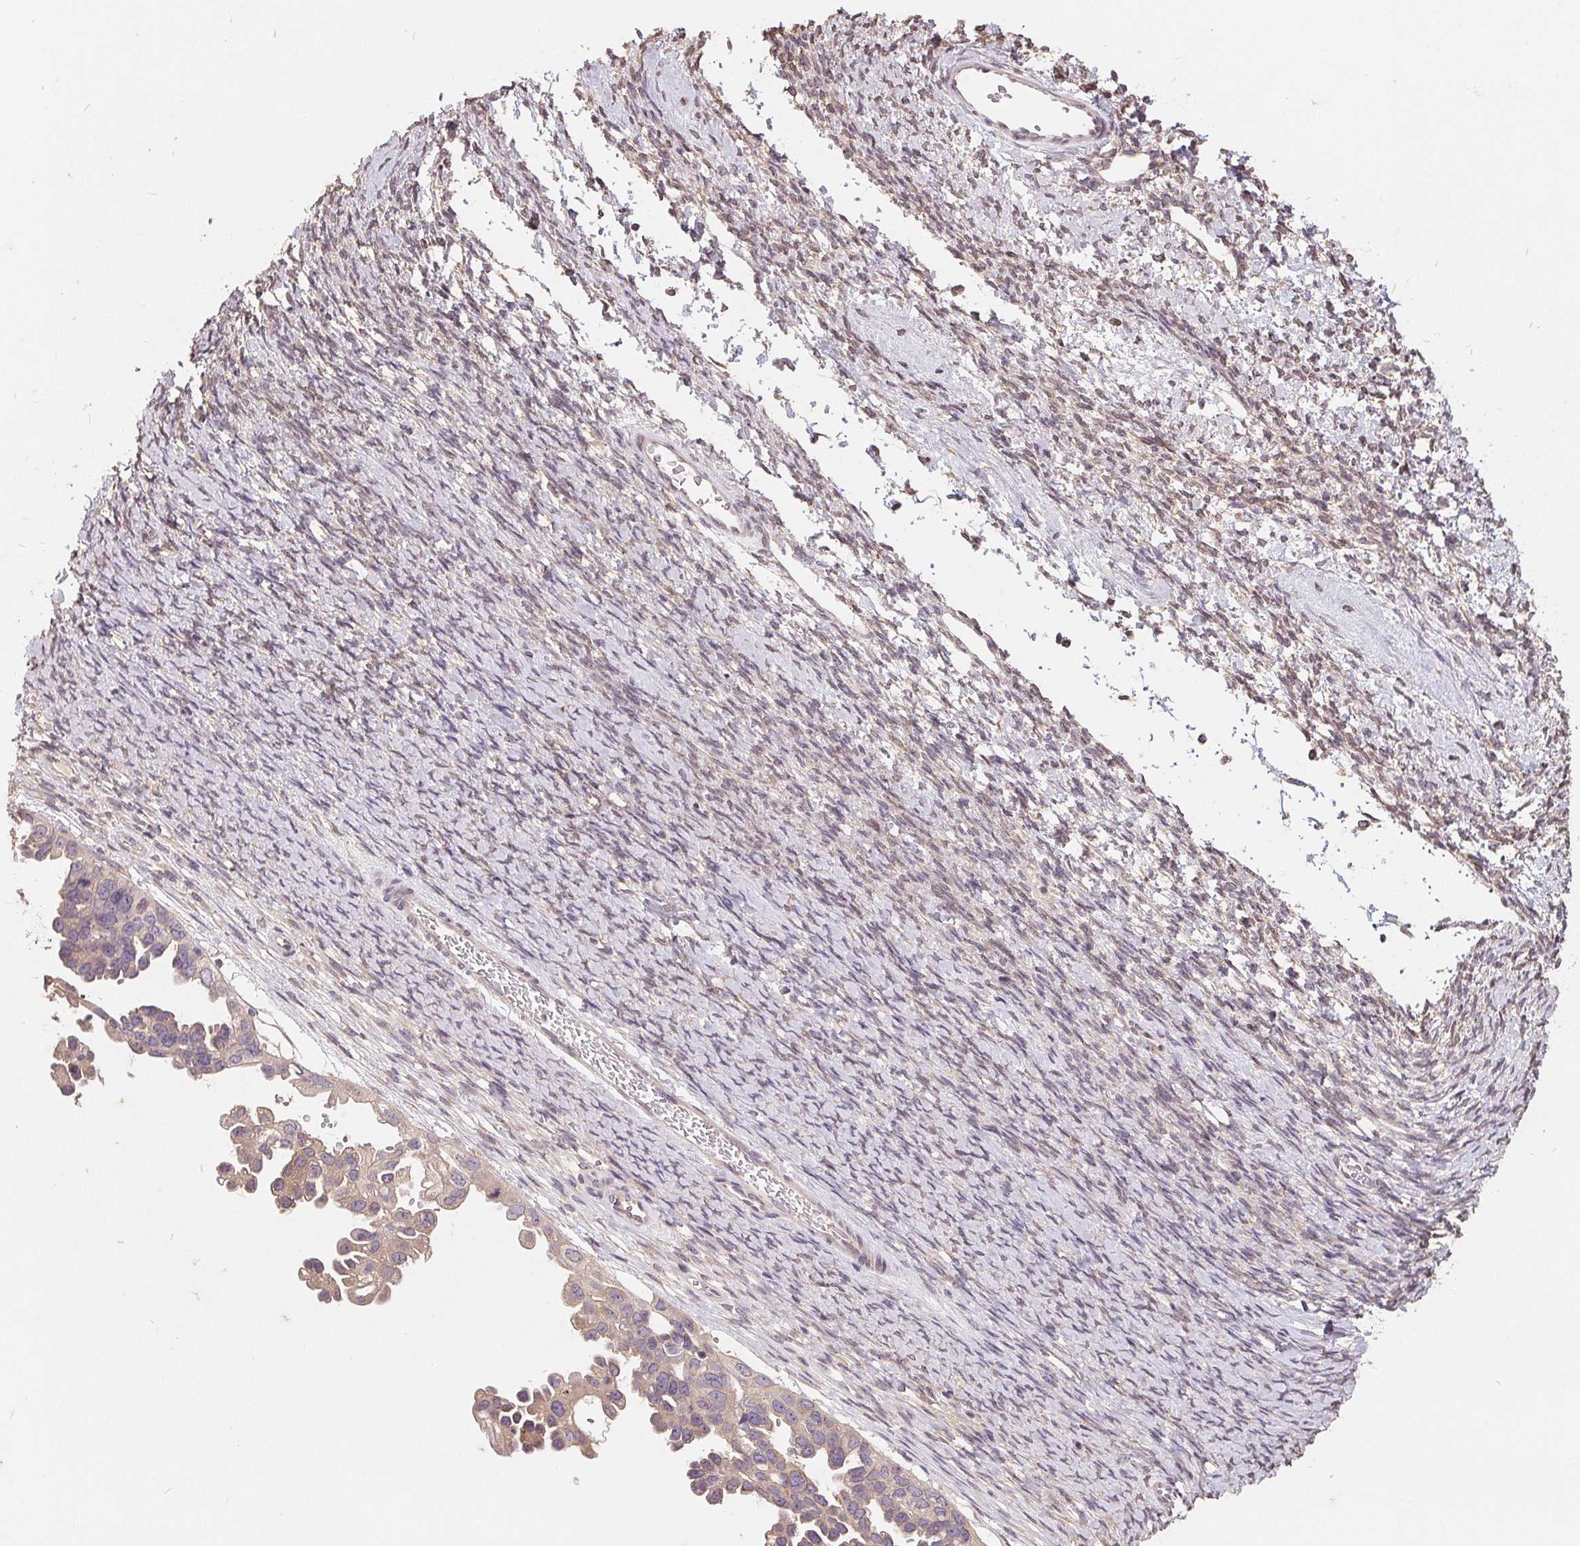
{"staining": {"intensity": "weak", "quantity": "25%-75%", "location": "cytoplasmic/membranous"}, "tissue": "ovarian cancer", "cell_type": "Tumor cells", "image_type": "cancer", "snomed": [{"axis": "morphology", "description": "Cystadenocarcinoma, serous, NOS"}, {"axis": "topography", "description": "Ovary"}], "caption": "Immunohistochemical staining of human ovarian cancer (serous cystadenocarcinoma) shows low levels of weak cytoplasmic/membranous expression in about 25%-75% of tumor cells. The protein of interest is stained brown, and the nuclei are stained in blue (DAB IHC with brightfield microscopy, high magnification).", "gene": "CDIPT", "patient": {"sex": "female", "age": 53}}